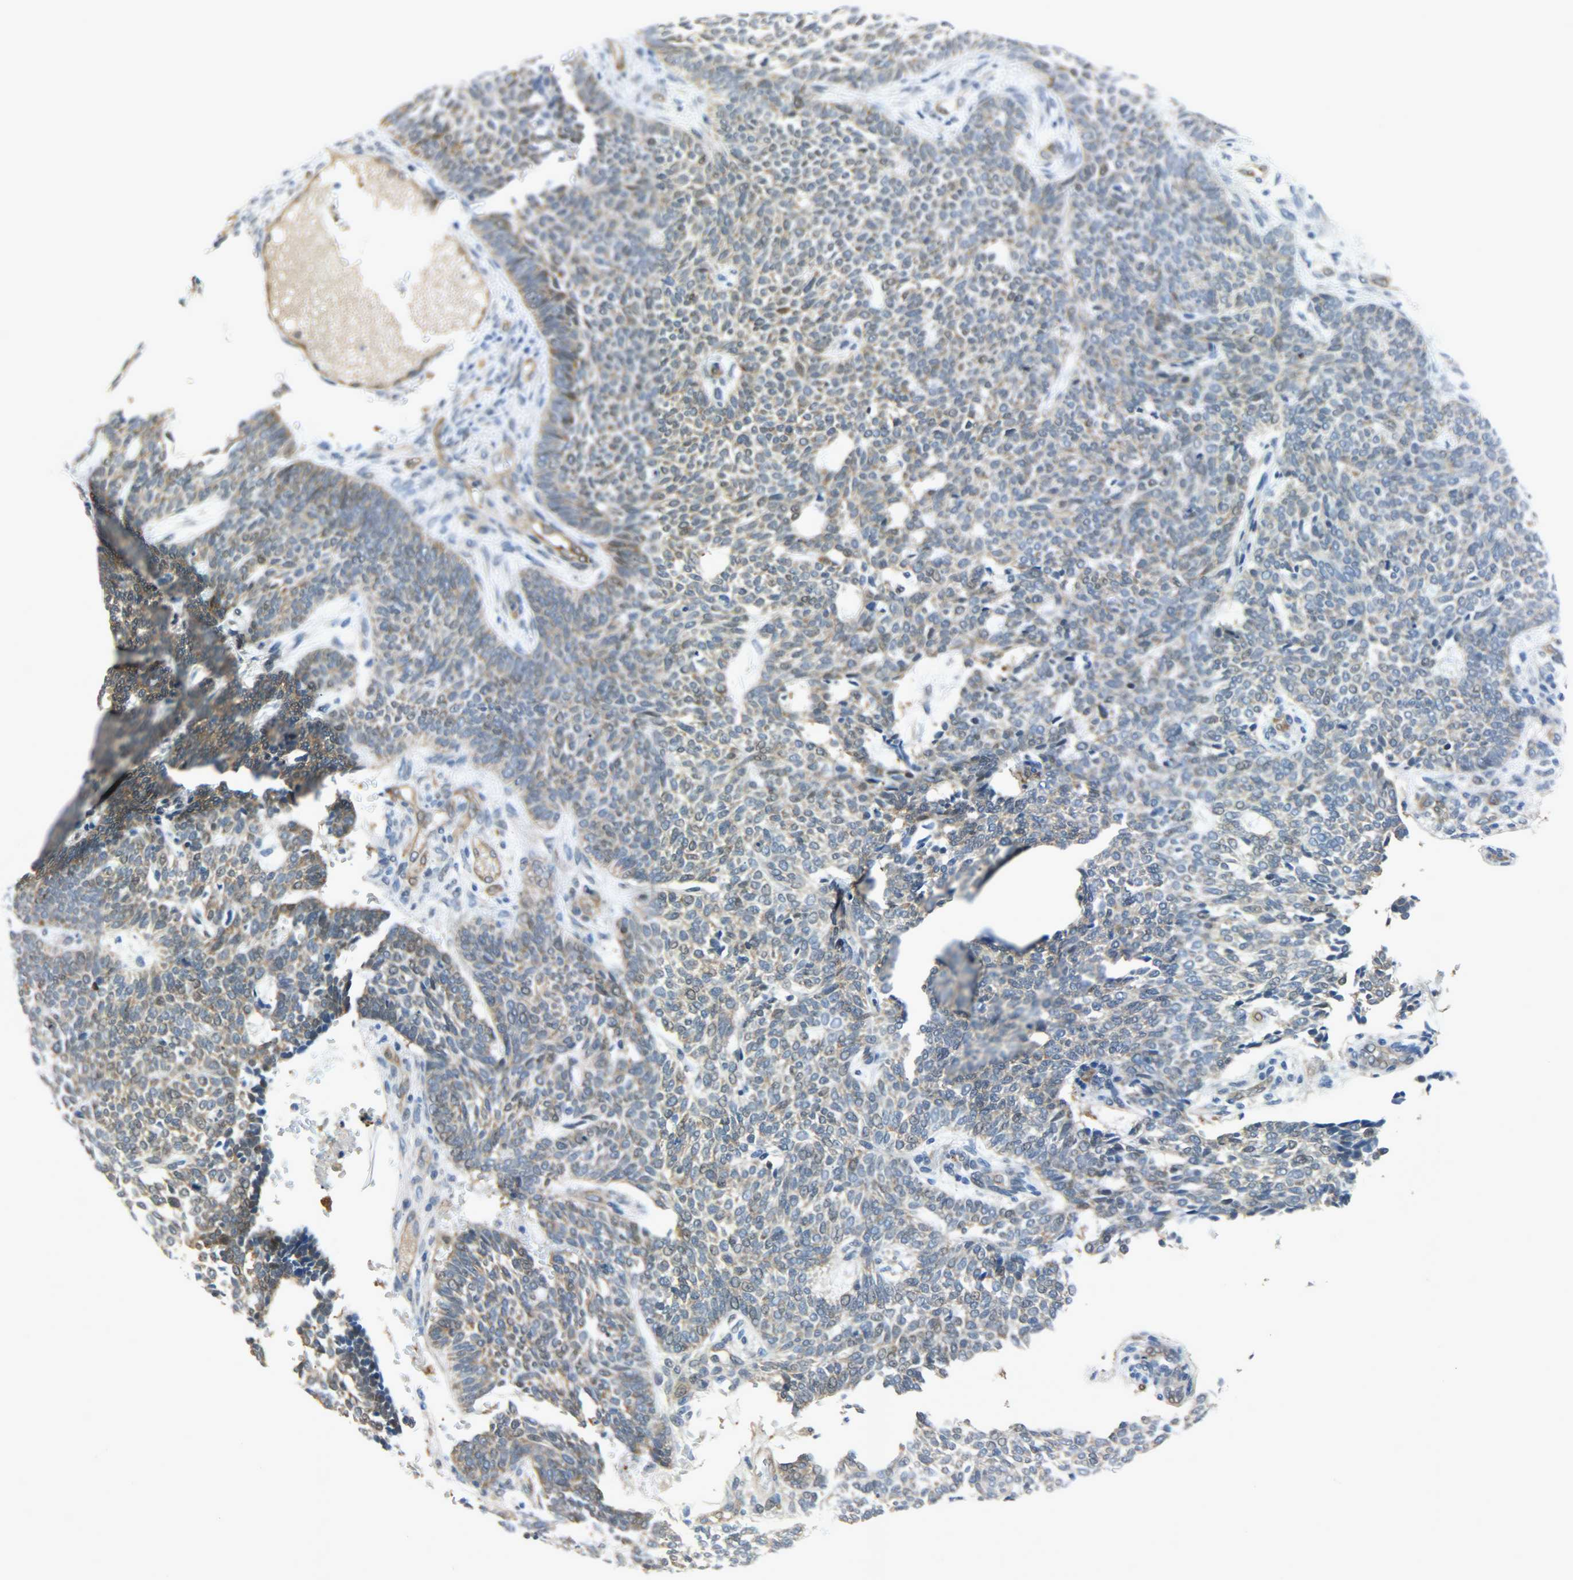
{"staining": {"intensity": "weak", "quantity": "<25%", "location": "cytoplasmic/membranous"}, "tissue": "skin cancer", "cell_type": "Tumor cells", "image_type": "cancer", "snomed": [{"axis": "morphology", "description": "Normal tissue, NOS"}, {"axis": "morphology", "description": "Basal cell carcinoma"}, {"axis": "topography", "description": "Skin"}], "caption": "DAB immunohistochemical staining of basal cell carcinoma (skin) shows no significant staining in tumor cells. (DAB (3,3'-diaminobenzidine) immunohistochemistry (IHC) visualized using brightfield microscopy, high magnification).", "gene": "EIF4EBP1", "patient": {"sex": "male", "age": 87}}